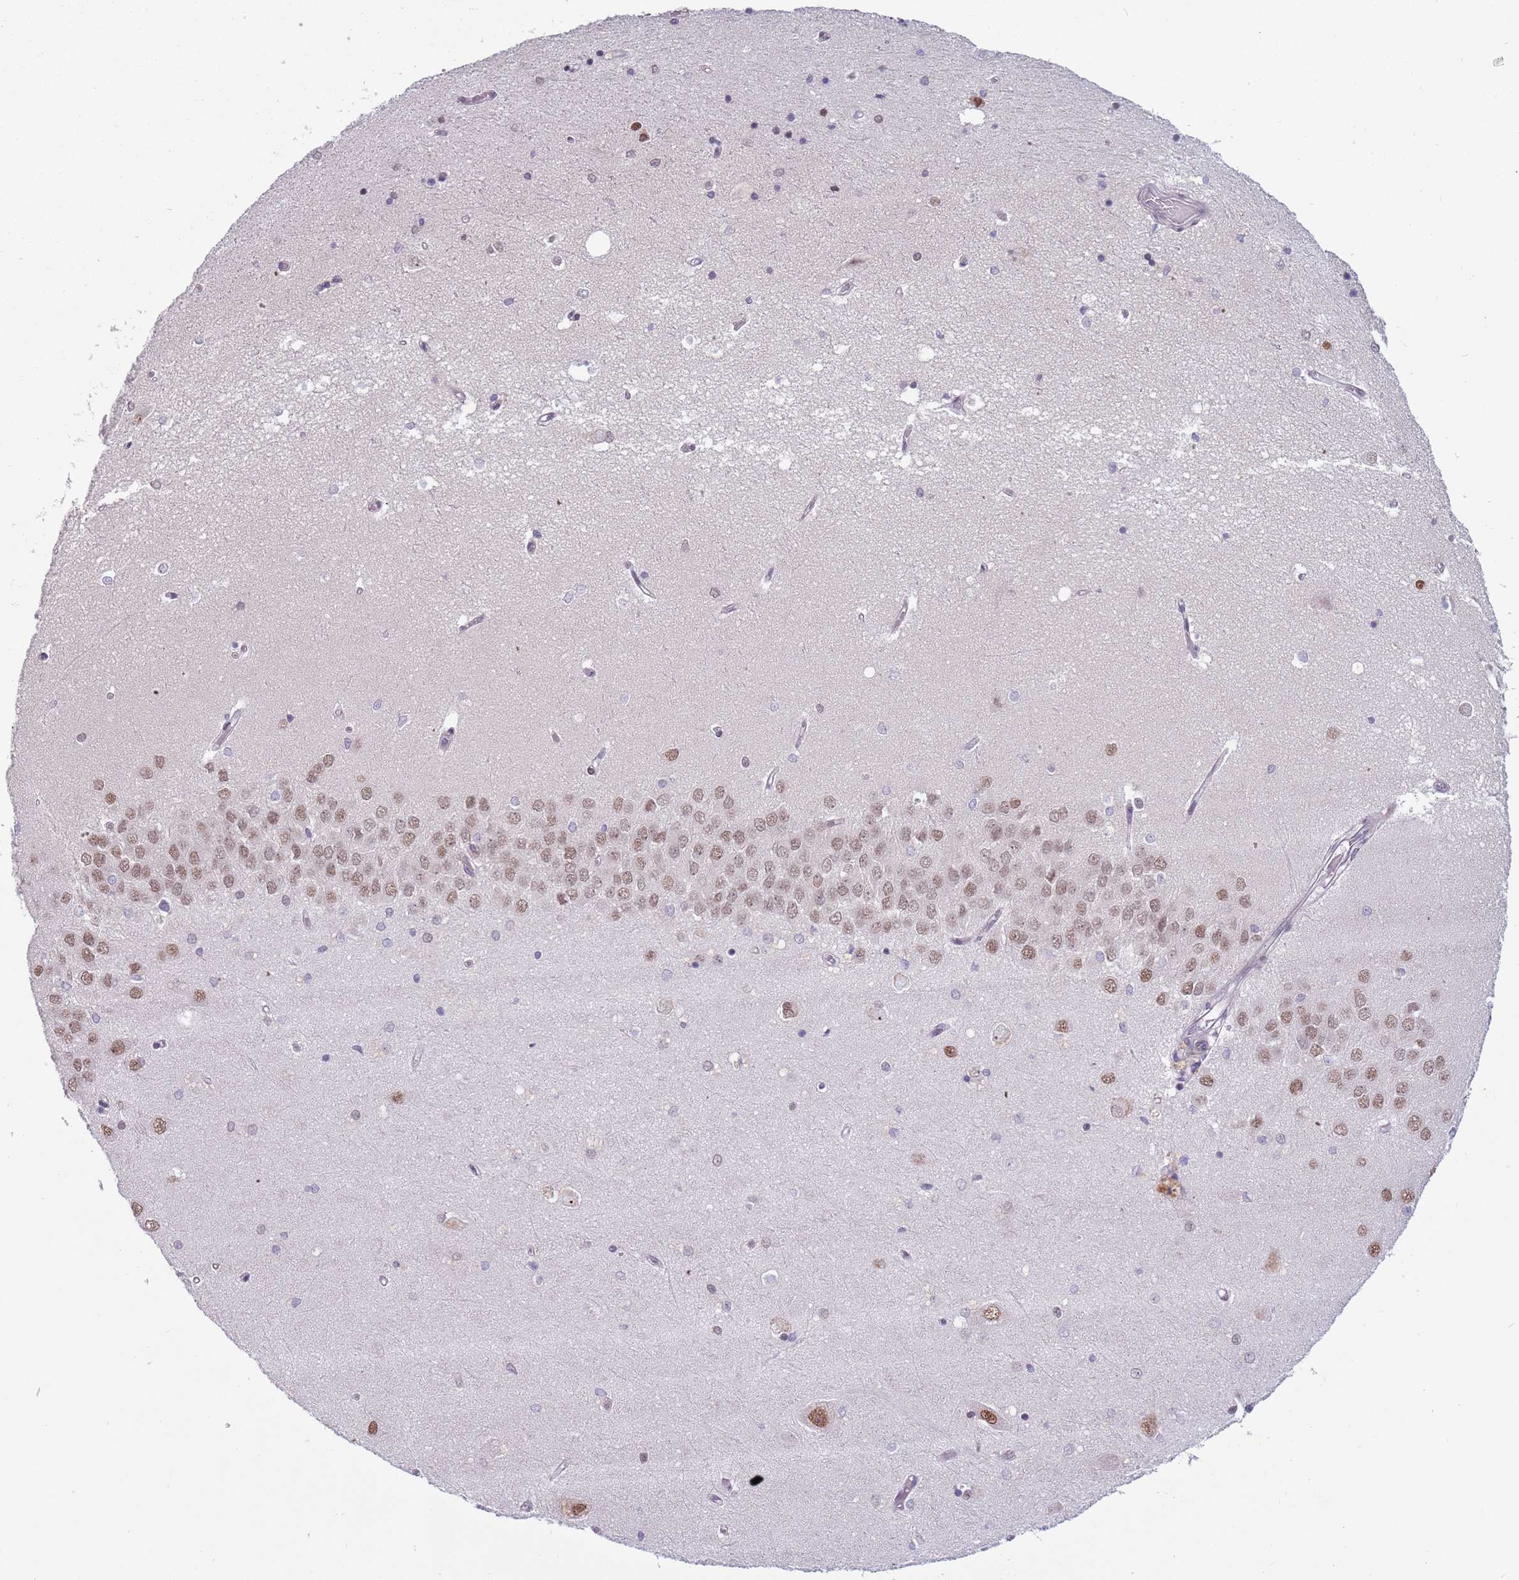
{"staining": {"intensity": "negative", "quantity": "none", "location": "none"}, "tissue": "hippocampus", "cell_type": "Glial cells", "image_type": "normal", "snomed": [{"axis": "morphology", "description": "Normal tissue, NOS"}, {"axis": "topography", "description": "Hippocampus"}], "caption": "The photomicrograph demonstrates no staining of glial cells in benign hippocampus.", "gene": "BARD1", "patient": {"sex": "male", "age": 45}}